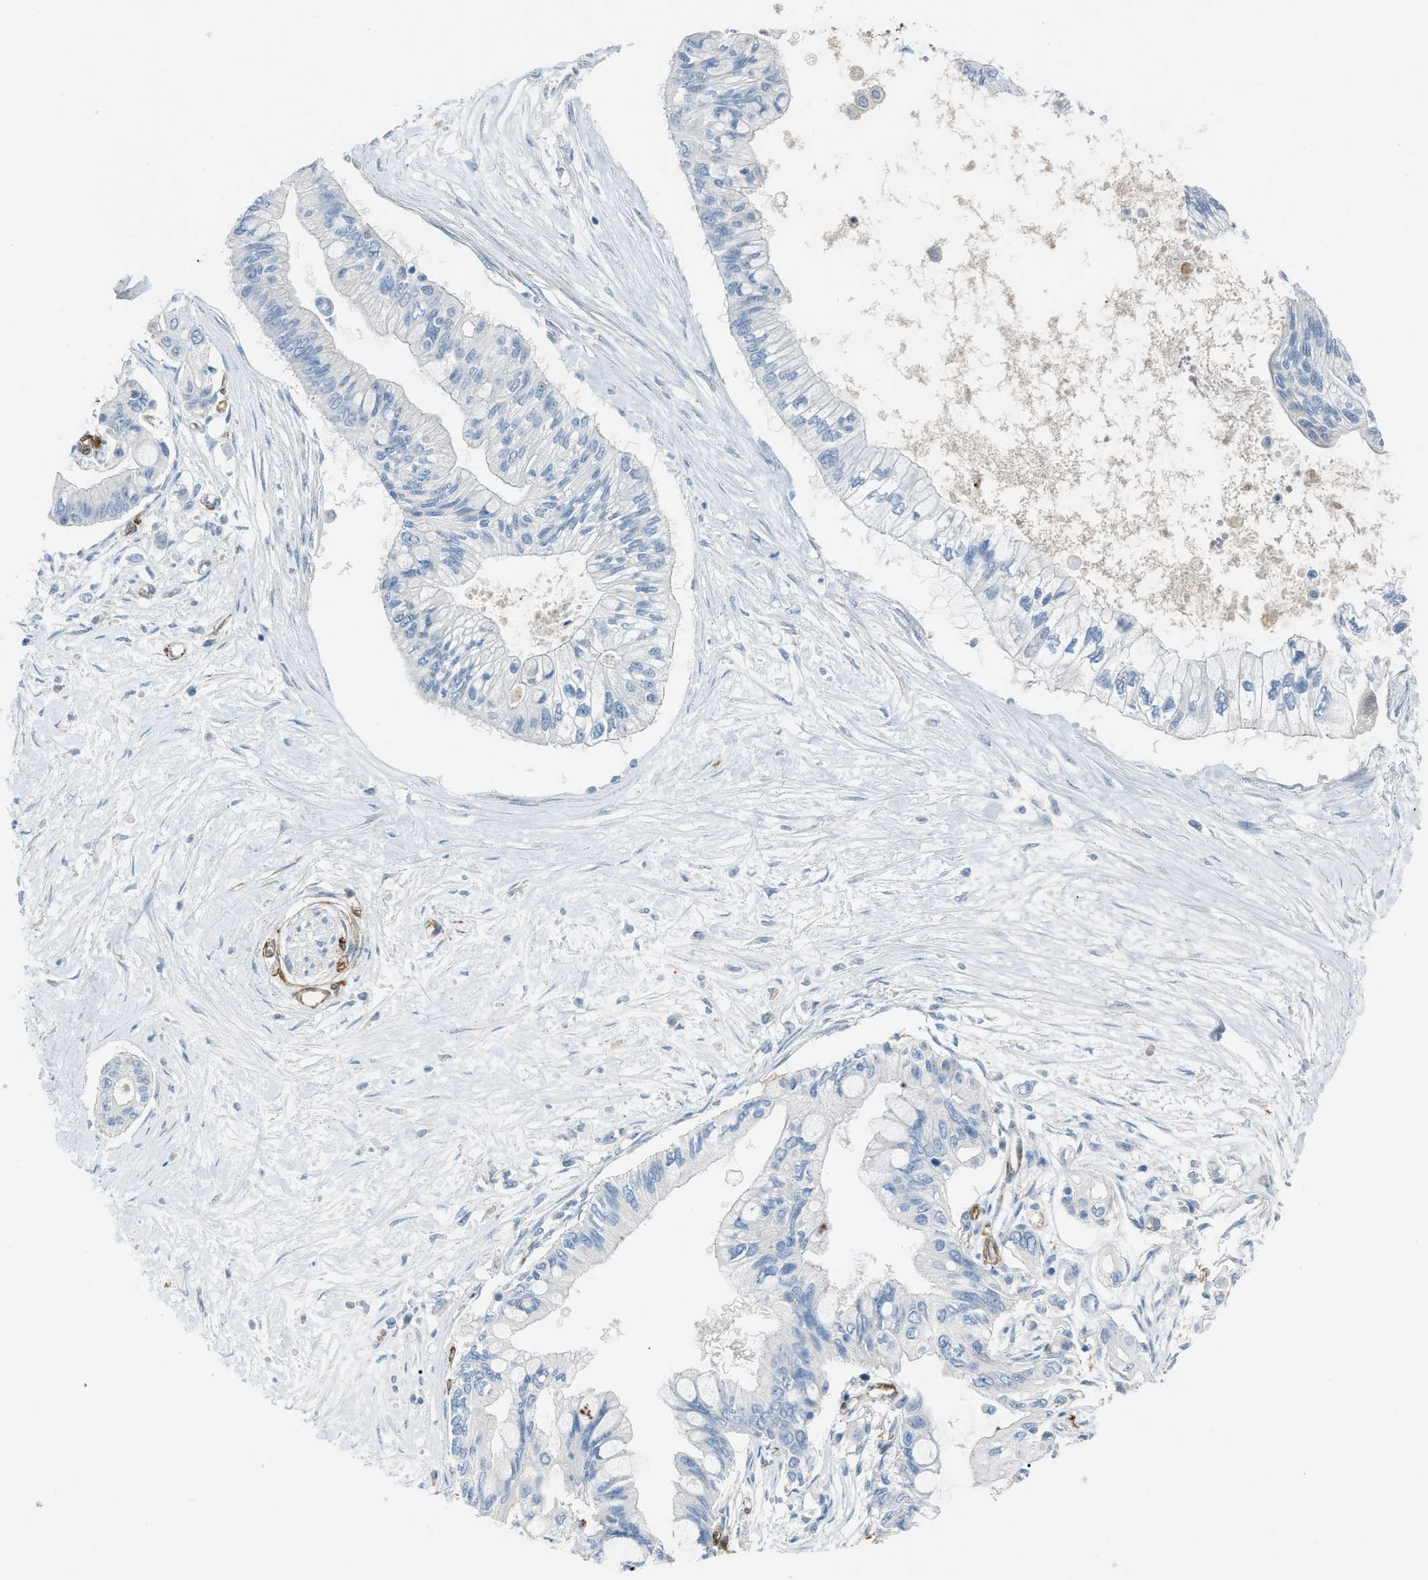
{"staining": {"intensity": "negative", "quantity": "none", "location": "none"}, "tissue": "pancreatic cancer", "cell_type": "Tumor cells", "image_type": "cancer", "snomed": [{"axis": "morphology", "description": "Adenocarcinoma, NOS"}, {"axis": "topography", "description": "Pancreas"}], "caption": "Pancreatic cancer stained for a protein using immunohistochemistry (IHC) reveals no positivity tumor cells.", "gene": "SLC22A15", "patient": {"sex": "female", "age": 77}}